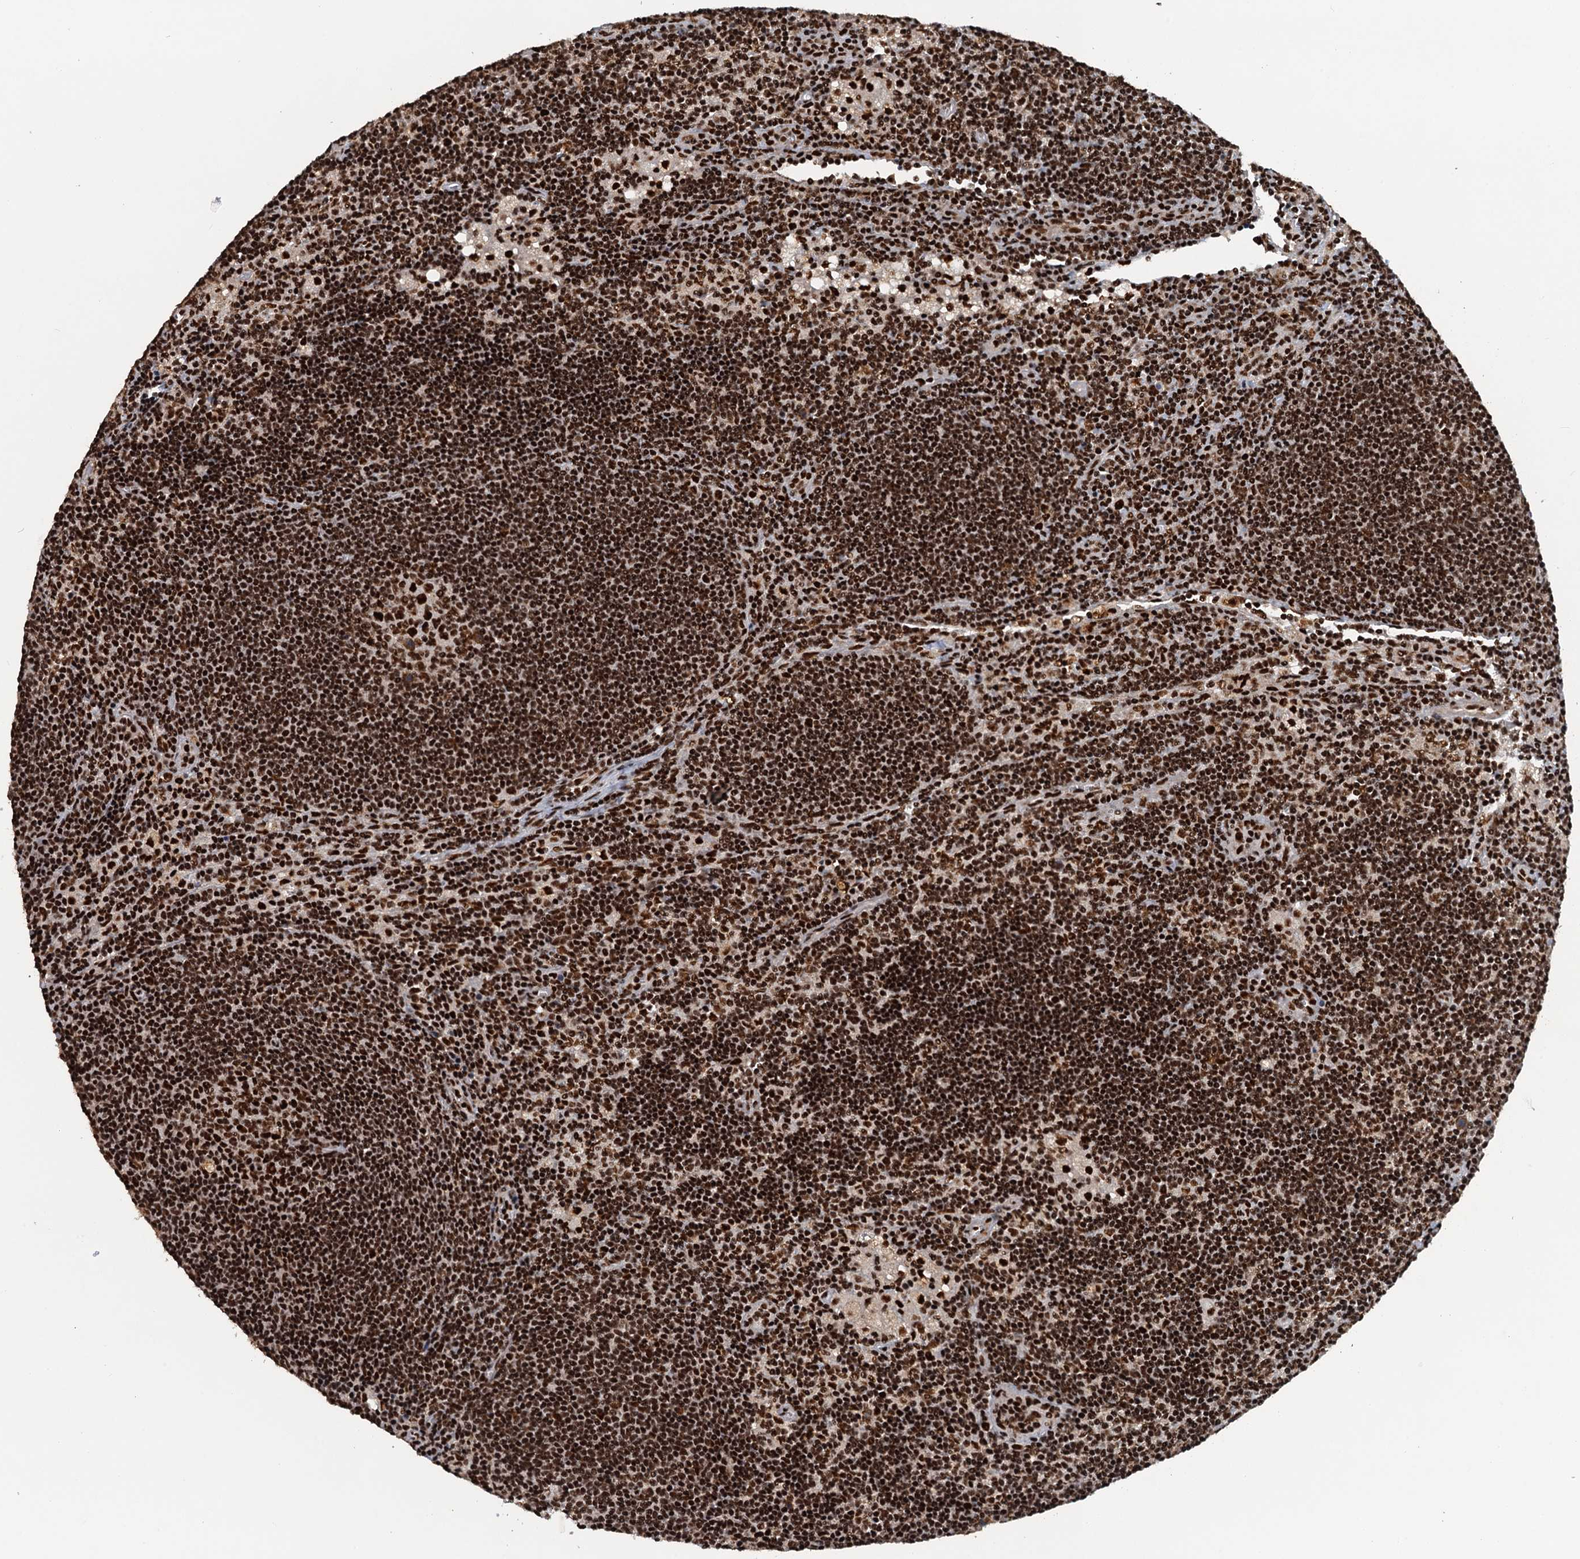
{"staining": {"intensity": "strong", "quantity": ">75%", "location": "nuclear"}, "tissue": "lymph node", "cell_type": "Germinal center cells", "image_type": "normal", "snomed": [{"axis": "morphology", "description": "Normal tissue, NOS"}, {"axis": "topography", "description": "Lymph node"}], "caption": "Approximately >75% of germinal center cells in benign lymph node display strong nuclear protein positivity as visualized by brown immunohistochemical staining.", "gene": "ZC3H18", "patient": {"sex": "male", "age": 24}}